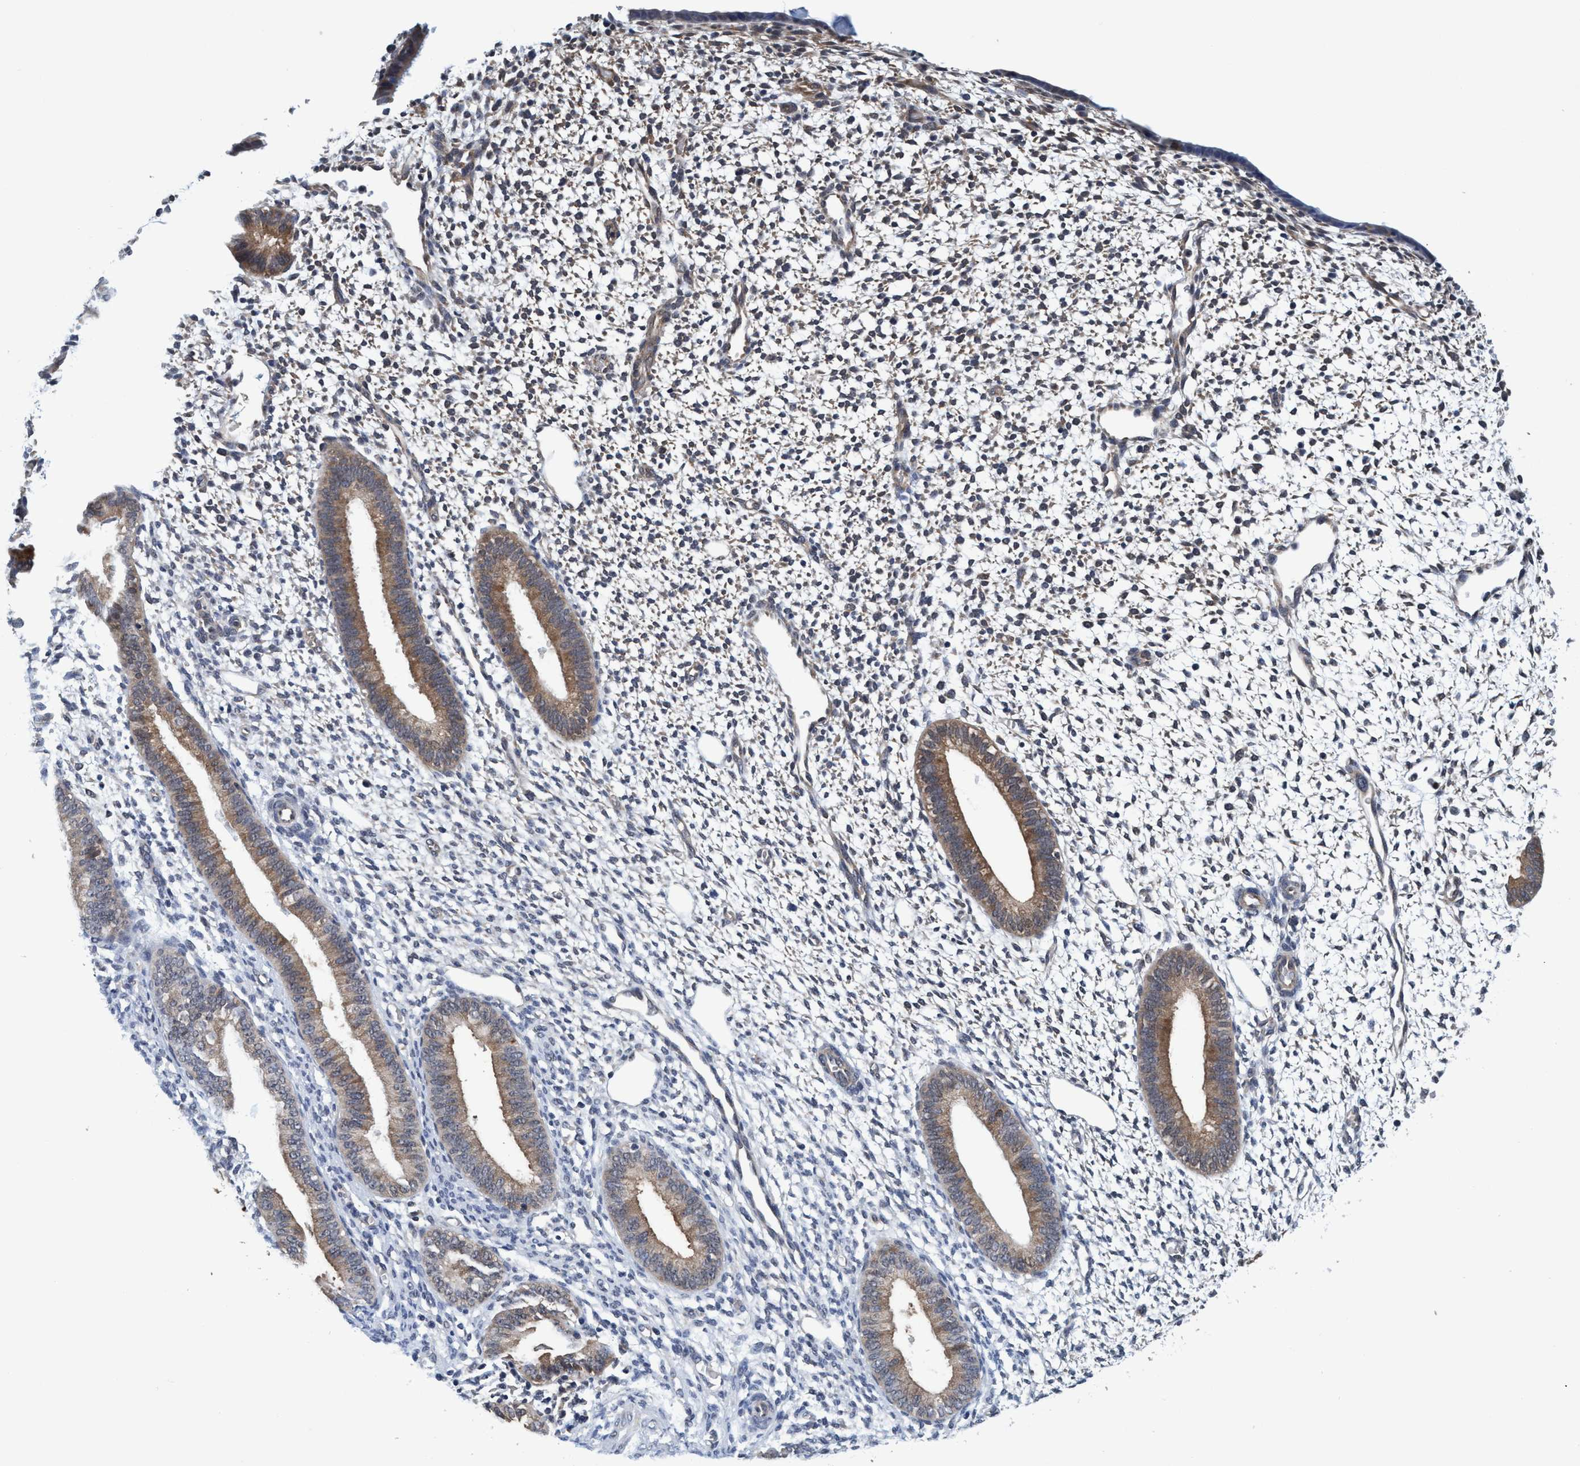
{"staining": {"intensity": "weak", "quantity": "25%-75%", "location": "cytoplasmic/membranous"}, "tissue": "endometrium", "cell_type": "Cells in endometrial stroma", "image_type": "normal", "snomed": [{"axis": "morphology", "description": "Normal tissue, NOS"}, {"axis": "topography", "description": "Endometrium"}], "caption": "Immunohistochemistry micrograph of benign endometrium: endometrium stained using IHC demonstrates low levels of weak protein expression localized specifically in the cytoplasmic/membranous of cells in endometrial stroma, appearing as a cytoplasmic/membranous brown color.", "gene": "PSMD12", "patient": {"sex": "female", "age": 46}}